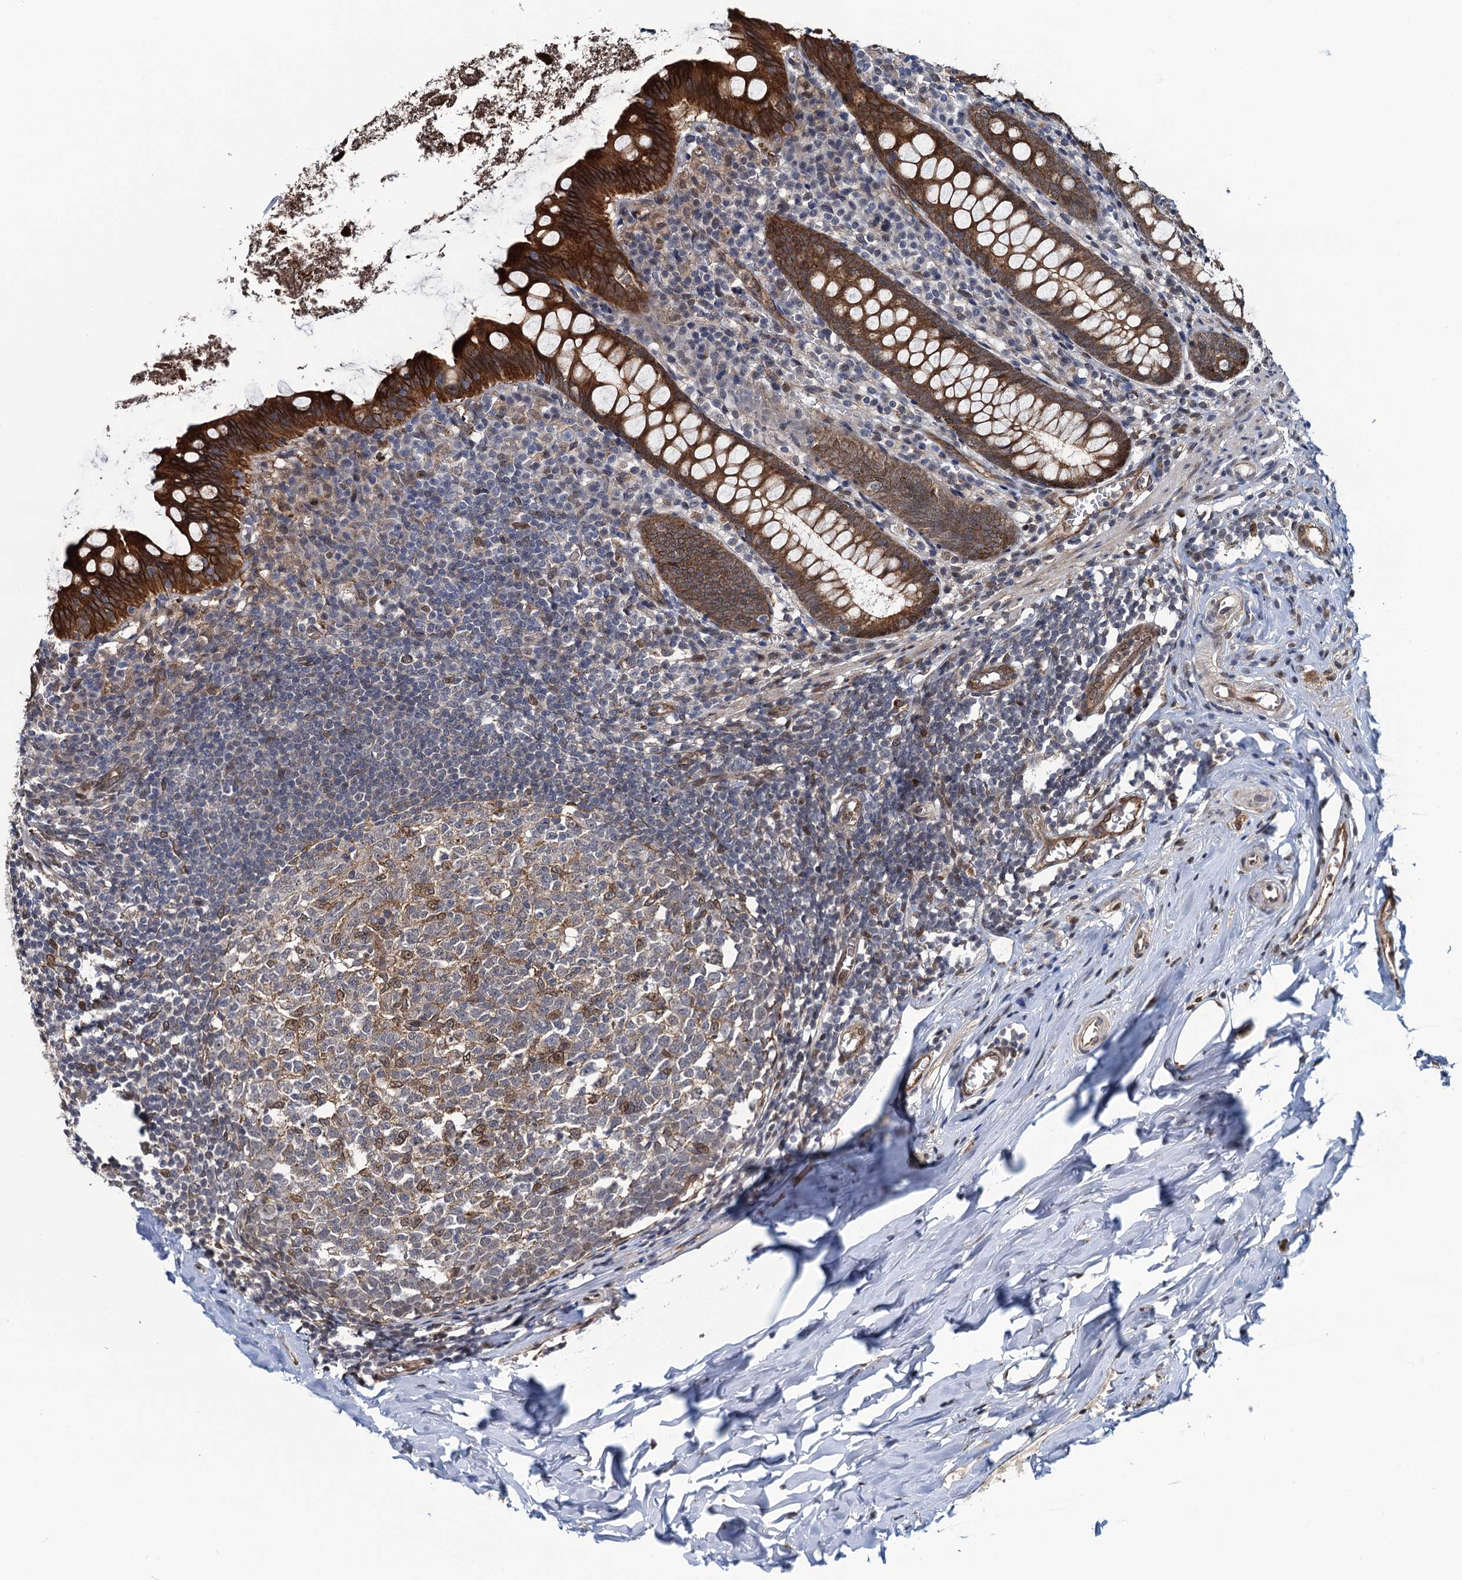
{"staining": {"intensity": "strong", "quantity": ">75%", "location": "cytoplasmic/membranous"}, "tissue": "appendix", "cell_type": "Glandular cells", "image_type": "normal", "snomed": [{"axis": "morphology", "description": "Normal tissue, NOS"}, {"axis": "topography", "description": "Appendix"}], "caption": "Immunohistochemistry (IHC) photomicrograph of normal appendix: human appendix stained using IHC shows high levels of strong protein expression localized specifically in the cytoplasmic/membranous of glandular cells, appearing as a cytoplasmic/membranous brown color.", "gene": "EVX2", "patient": {"sex": "female", "age": 51}}